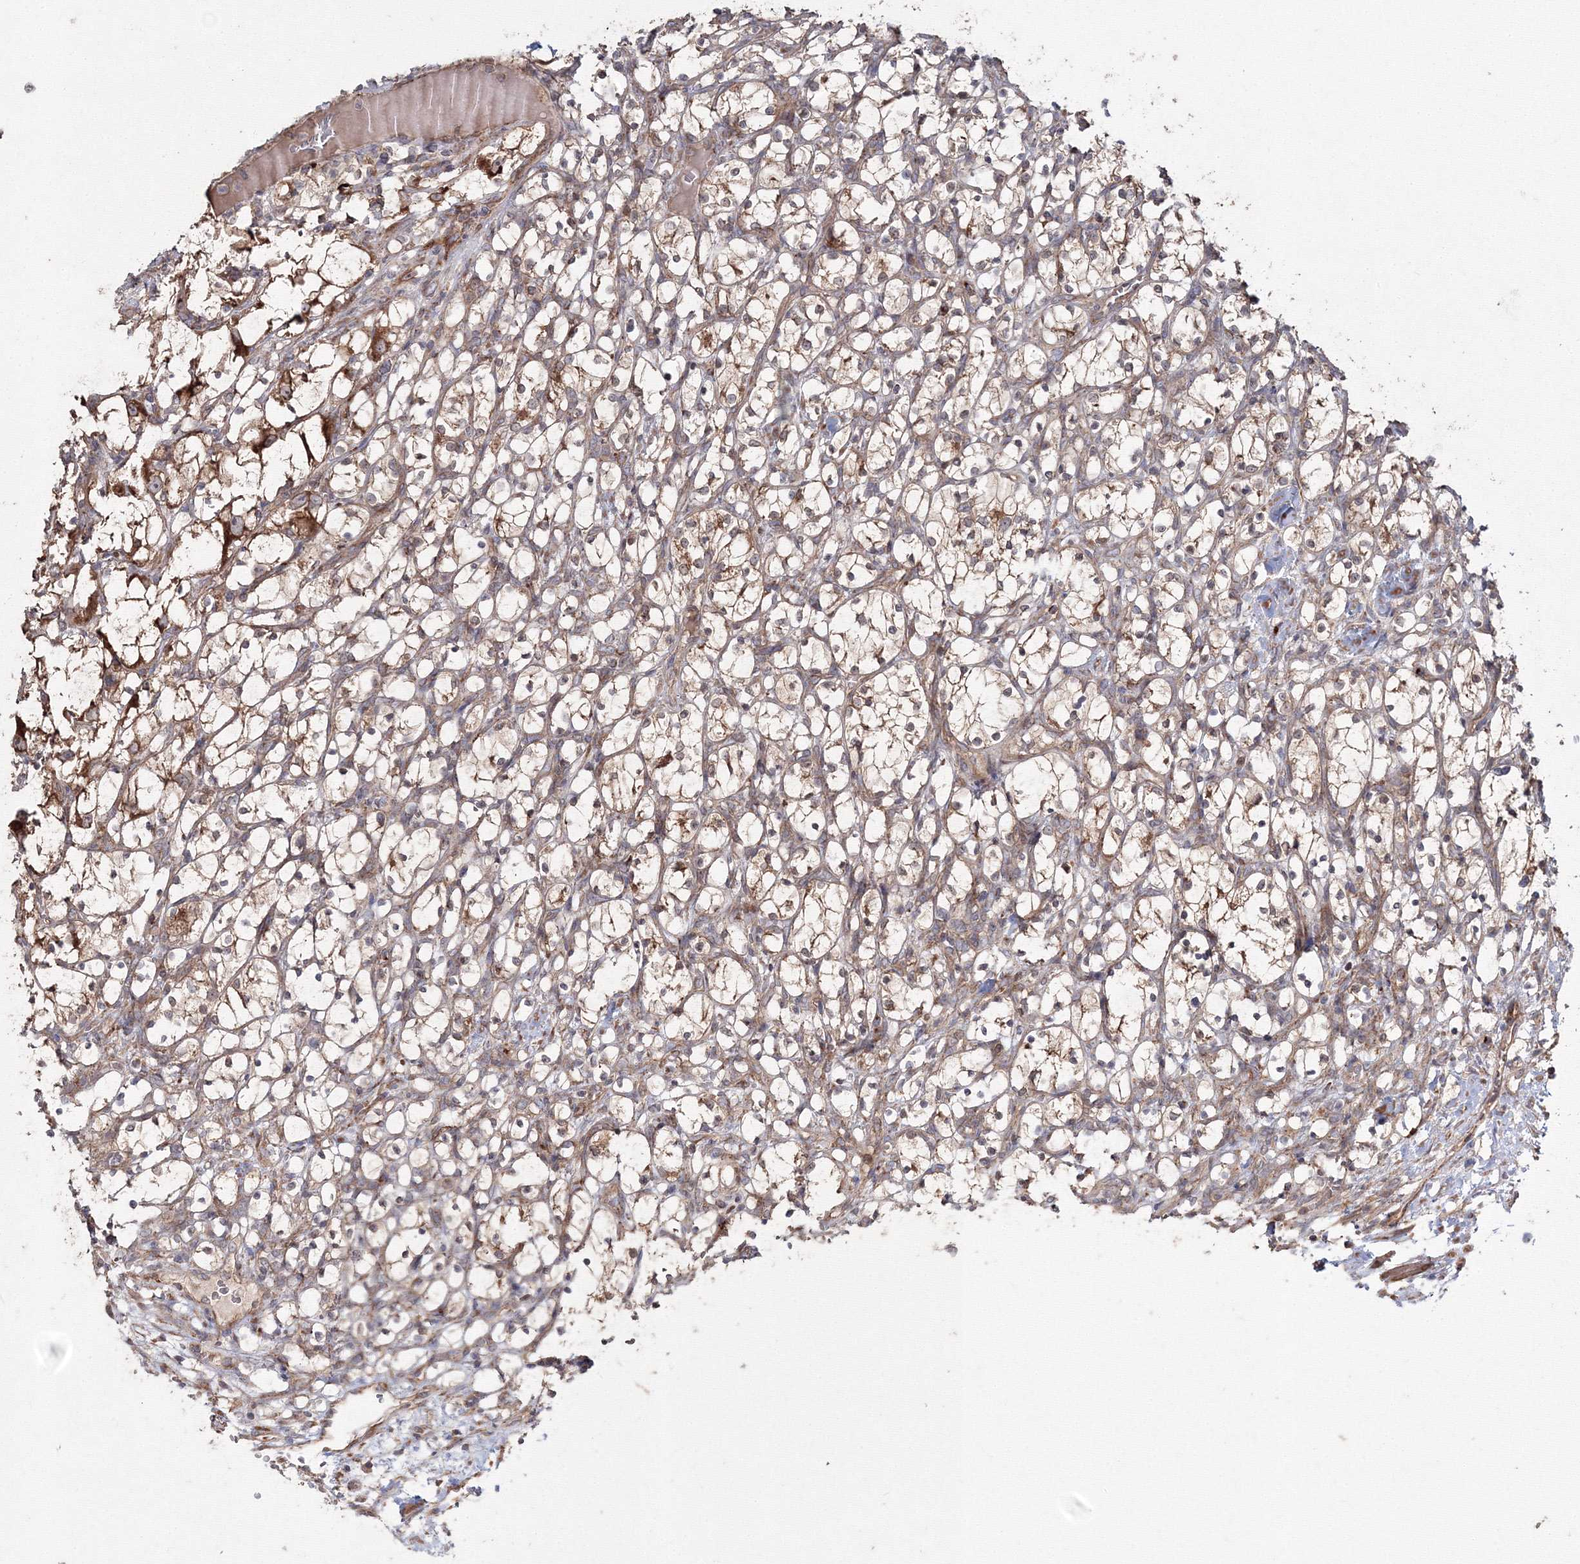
{"staining": {"intensity": "moderate", "quantity": ">75%", "location": "cytoplasmic/membranous"}, "tissue": "renal cancer", "cell_type": "Tumor cells", "image_type": "cancer", "snomed": [{"axis": "morphology", "description": "Adenocarcinoma, NOS"}, {"axis": "topography", "description": "Kidney"}], "caption": "A medium amount of moderate cytoplasmic/membranous positivity is seen in about >75% of tumor cells in adenocarcinoma (renal) tissue.", "gene": "DDO", "patient": {"sex": "female", "age": 69}}